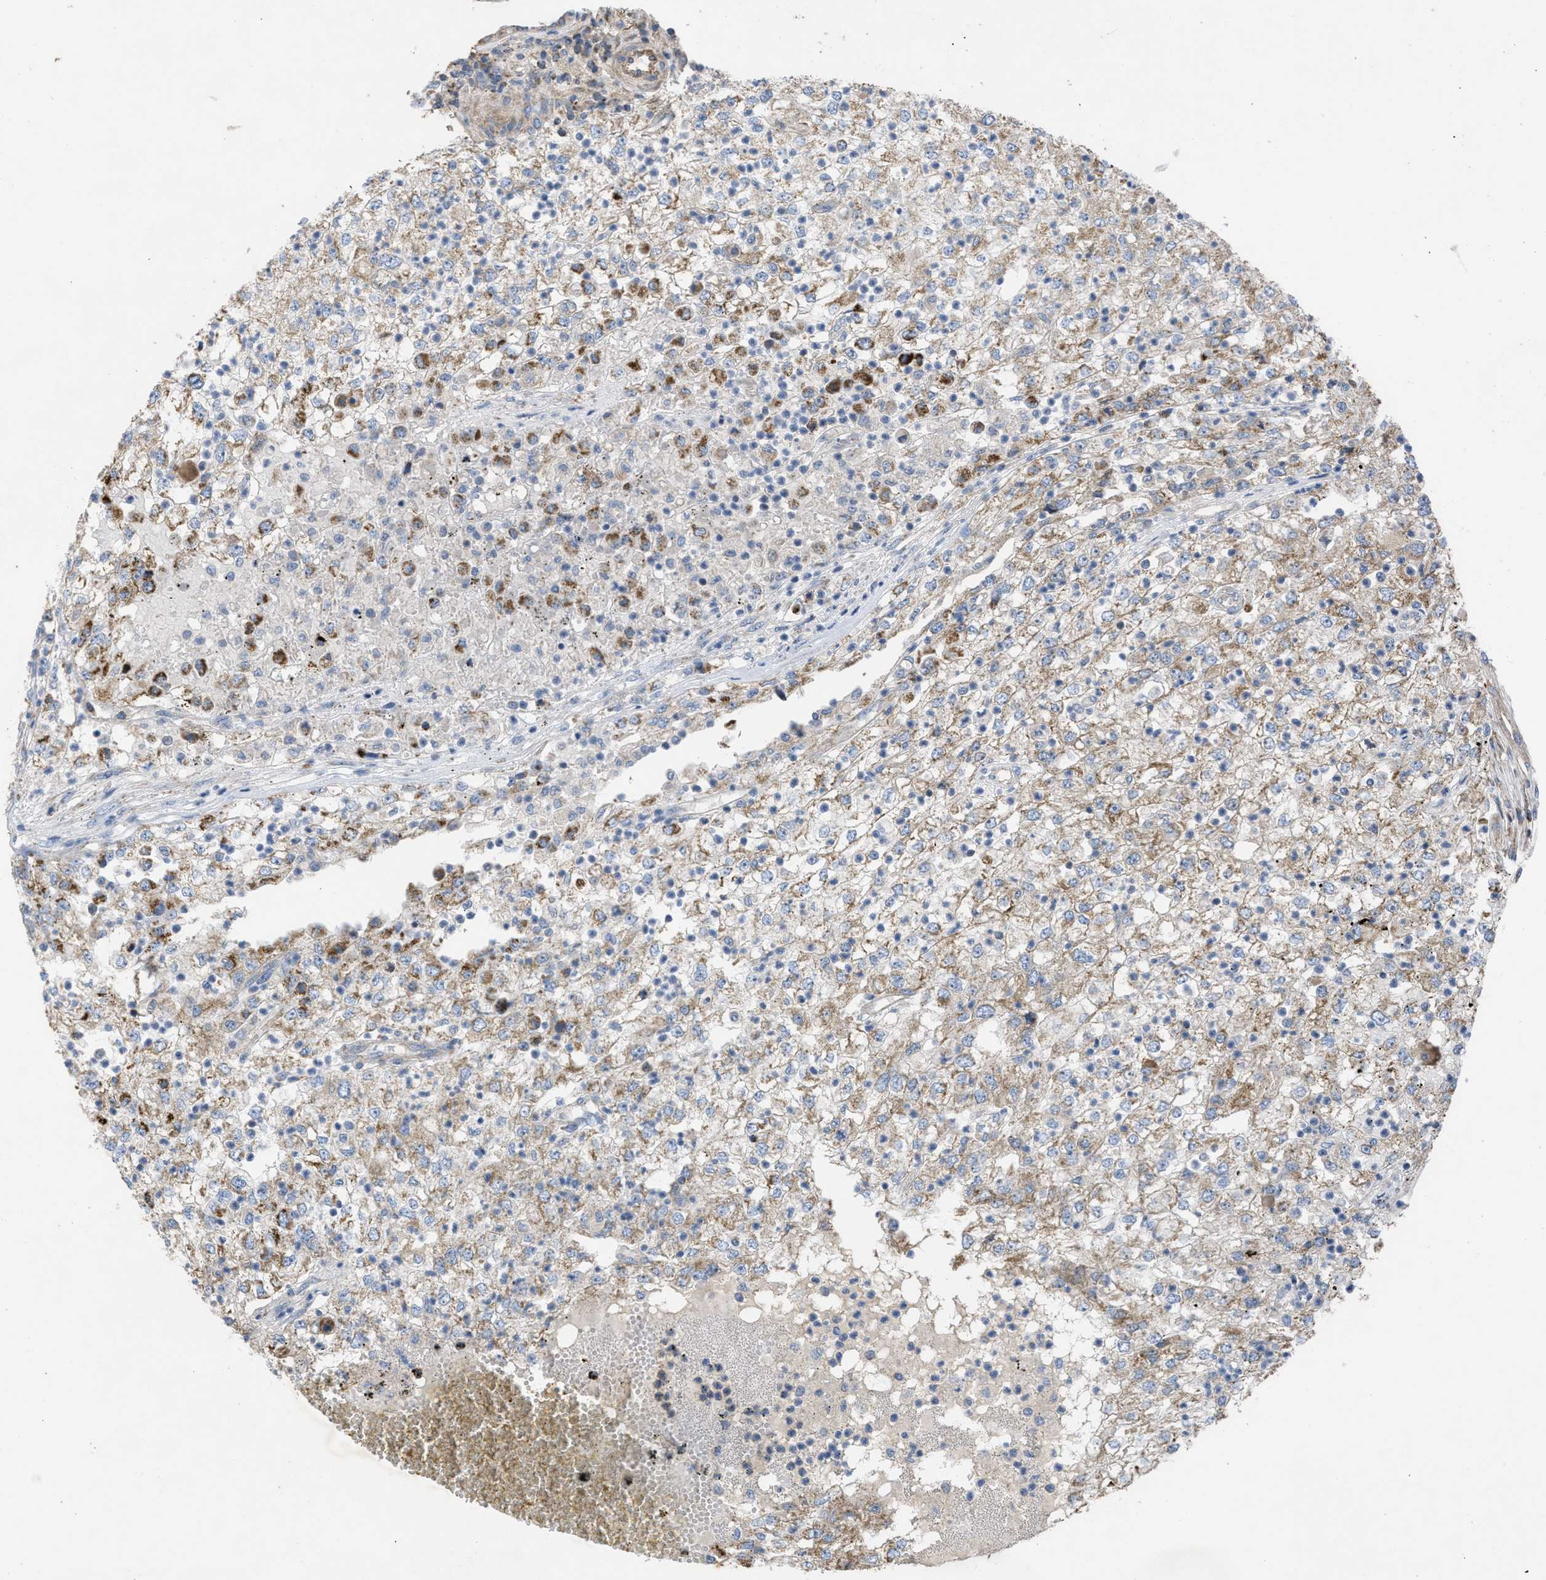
{"staining": {"intensity": "strong", "quantity": "25%-75%", "location": "cytoplasmic/membranous"}, "tissue": "renal cancer", "cell_type": "Tumor cells", "image_type": "cancer", "snomed": [{"axis": "morphology", "description": "Adenocarcinoma, NOS"}, {"axis": "topography", "description": "Kidney"}], "caption": "Renal cancer tissue exhibits strong cytoplasmic/membranous positivity in about 25%-75% of tumor cells, visualized by immunohistochemistry.", "gene": "BTN3A1", "patient": {"sex": "female", "age": 54}}